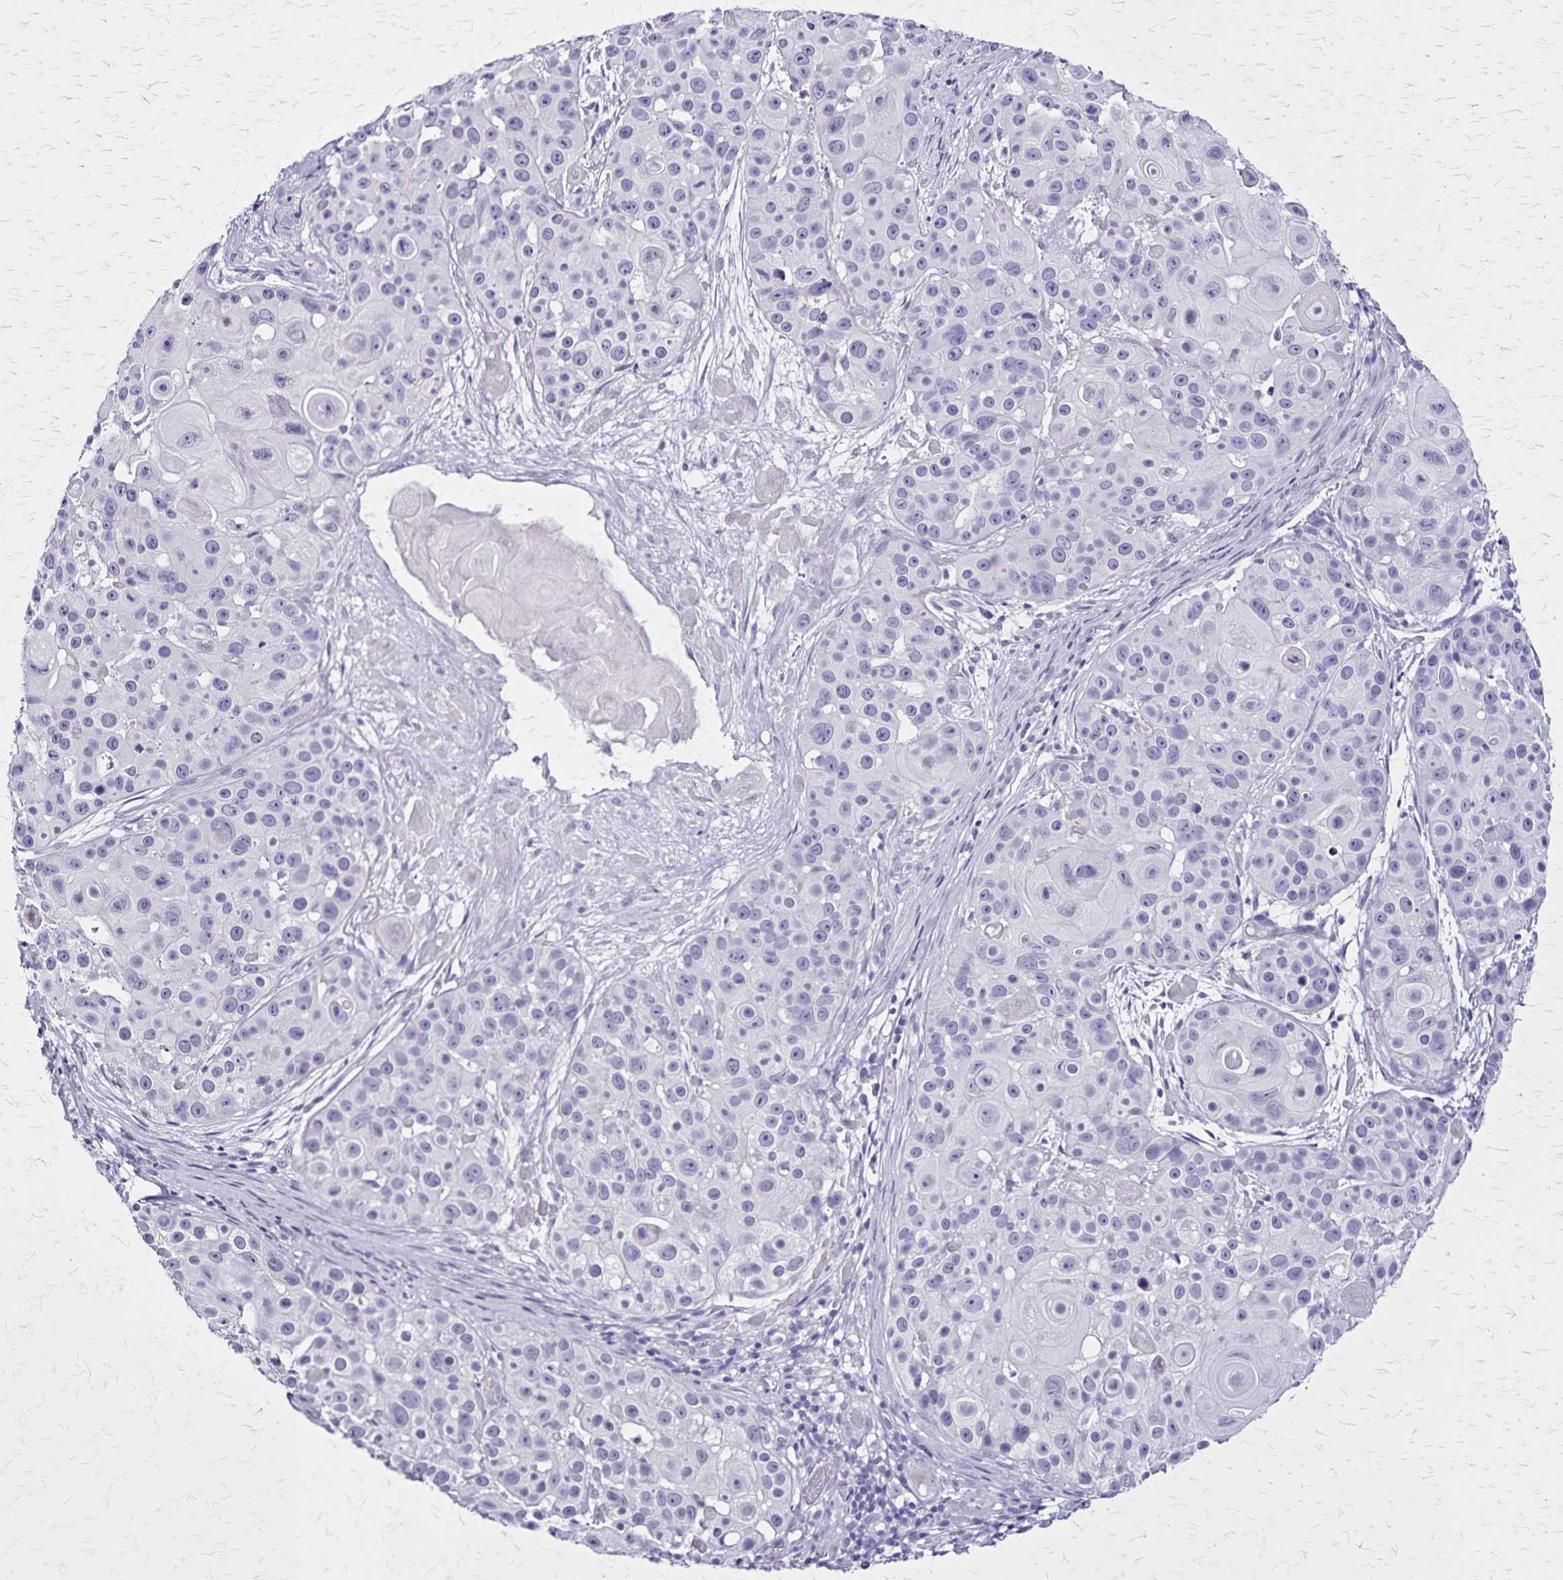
{"staining": {"intensity": "negative", "quantity": "none", "location": "none"}, "tissue": "skin cancer", "cell_type": "Tumor cells", "image_type": "cancer", "snomed": [{"axis": "morphology", "description": "Squamous cell carcinoma, NOS"}, {"axis": "topography", "description": "Skin"}], "caption": "Immunohistochemistry of skin cancer reveals no staining in tumor cells.", "gene": "PLXNA4", "patient": {"sex": "male", "age": 92}}